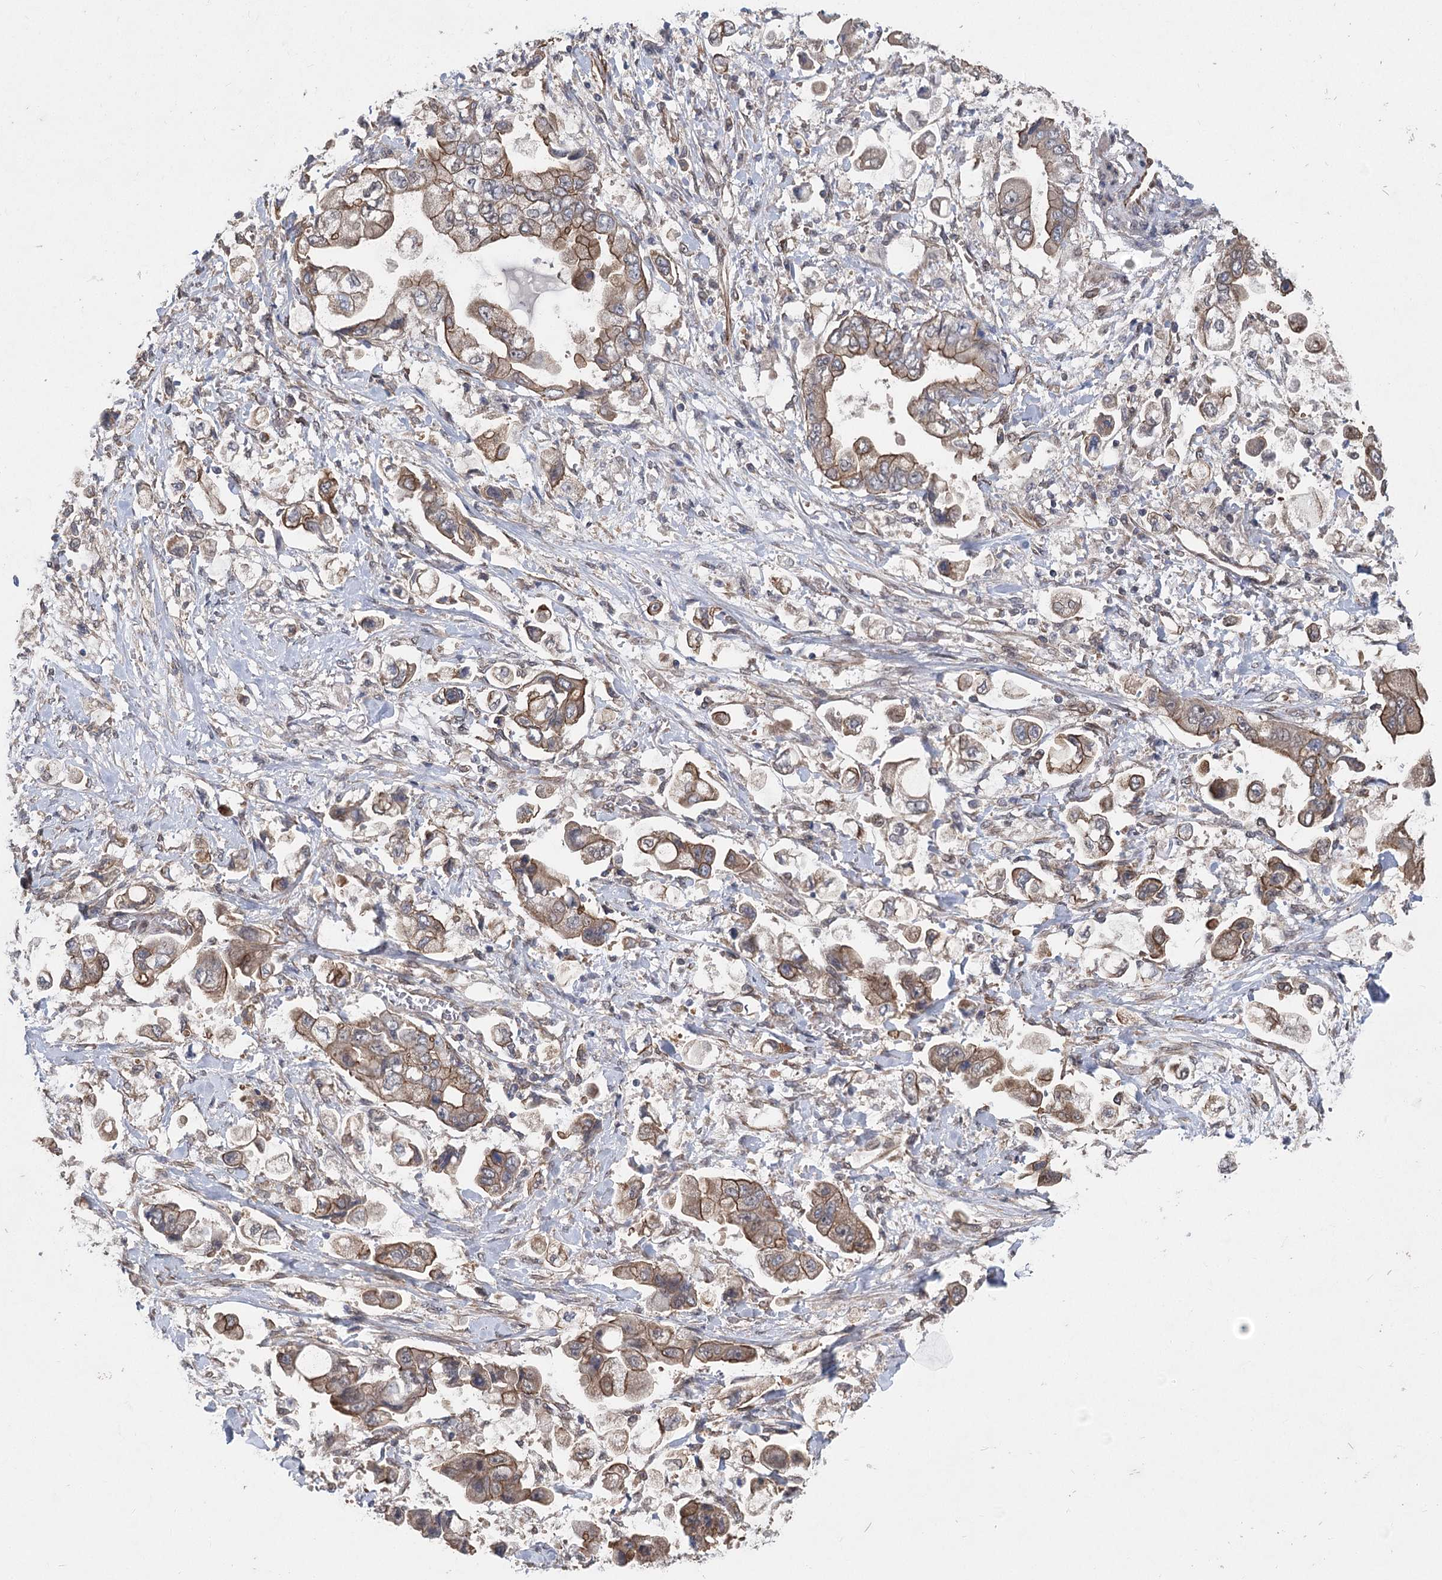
{"staining": {"intensity": "moderate", "quantity": ">75%", "location": "cytoplasmic/membranous"}, "tissue": "stomach cancer", "cell_type": "Tumor cells", "image_type": "cancer", "snomed": [{"axis": "morphology", "description": "Adenocarcinoma, NOS"}, {"axis": "topography", "description": "Stomach"}], "caption": "A brown stain labels moderate cytoplasmic/membranous expression of a protein in stomach adenocarcinoma tumor cells.", "gene": "RWDD4", "patient": {"sex": "male", "age": 62}}